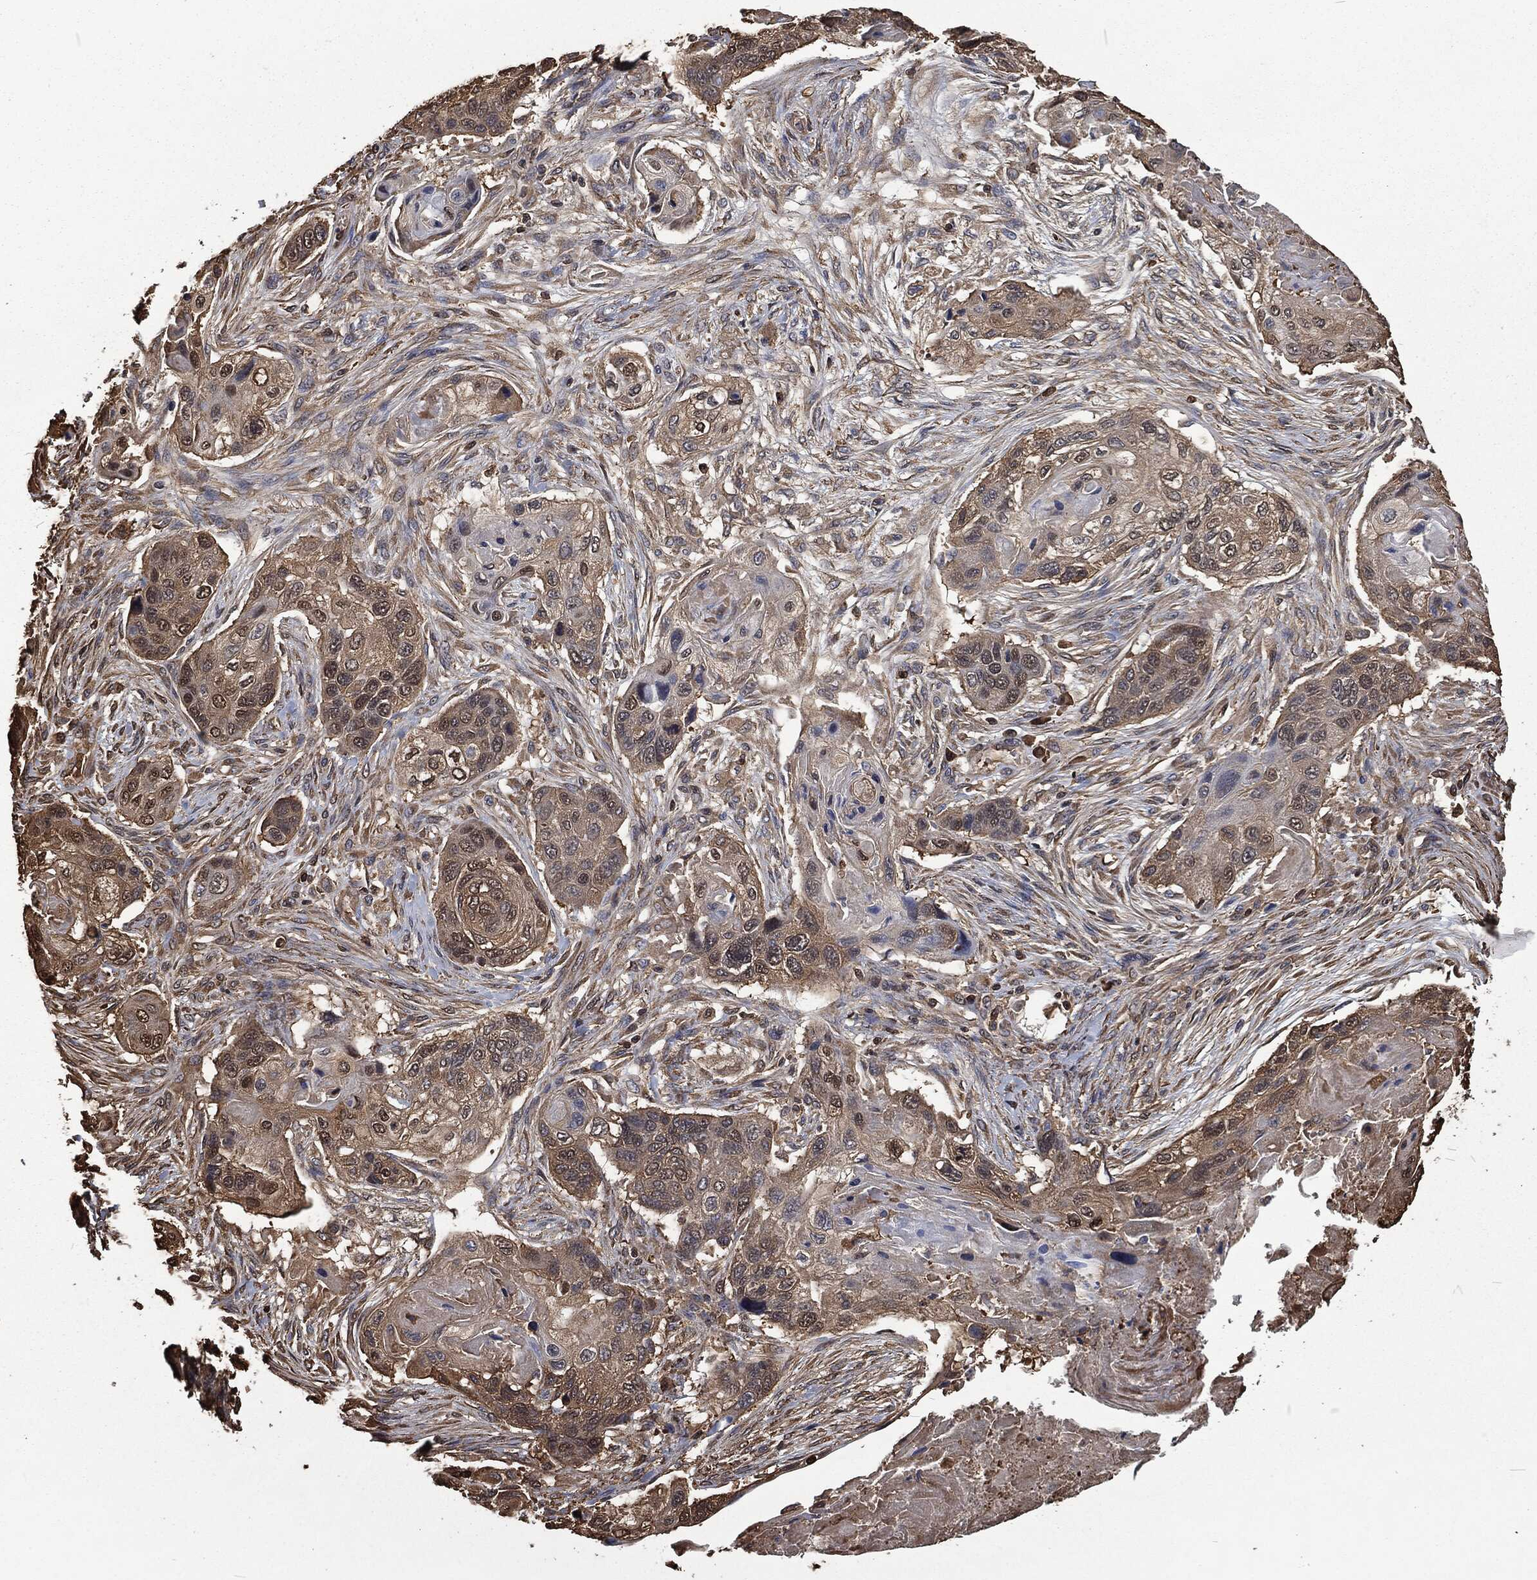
{"staining": {"intensity": "weak", "quantity": "25%-75%", "location": "cytoplasmic/membranous"}, "tissue": "lung cancer", "cell_type": "Tumor cells", "image_type": "cancer", "snomed": [{"axis": "morphology", "description": "Normal tissue, NOS"}, {"axis": "morphology", "description": "Squamous cell carcinoma, NOS"}, {"axis": "topography", "description": "Bronchus"}, {"axis": "topography", "description": "Lung"}], "caption": "Human squamous cell carcinoma (lung) stained for a protein (brown) exhibits weak cytoplasmic/membranous positive expression in about 25%-75% of tumor cells.", "gene": "PRDX4", "patient": {"sex": "male", "age": 69}}